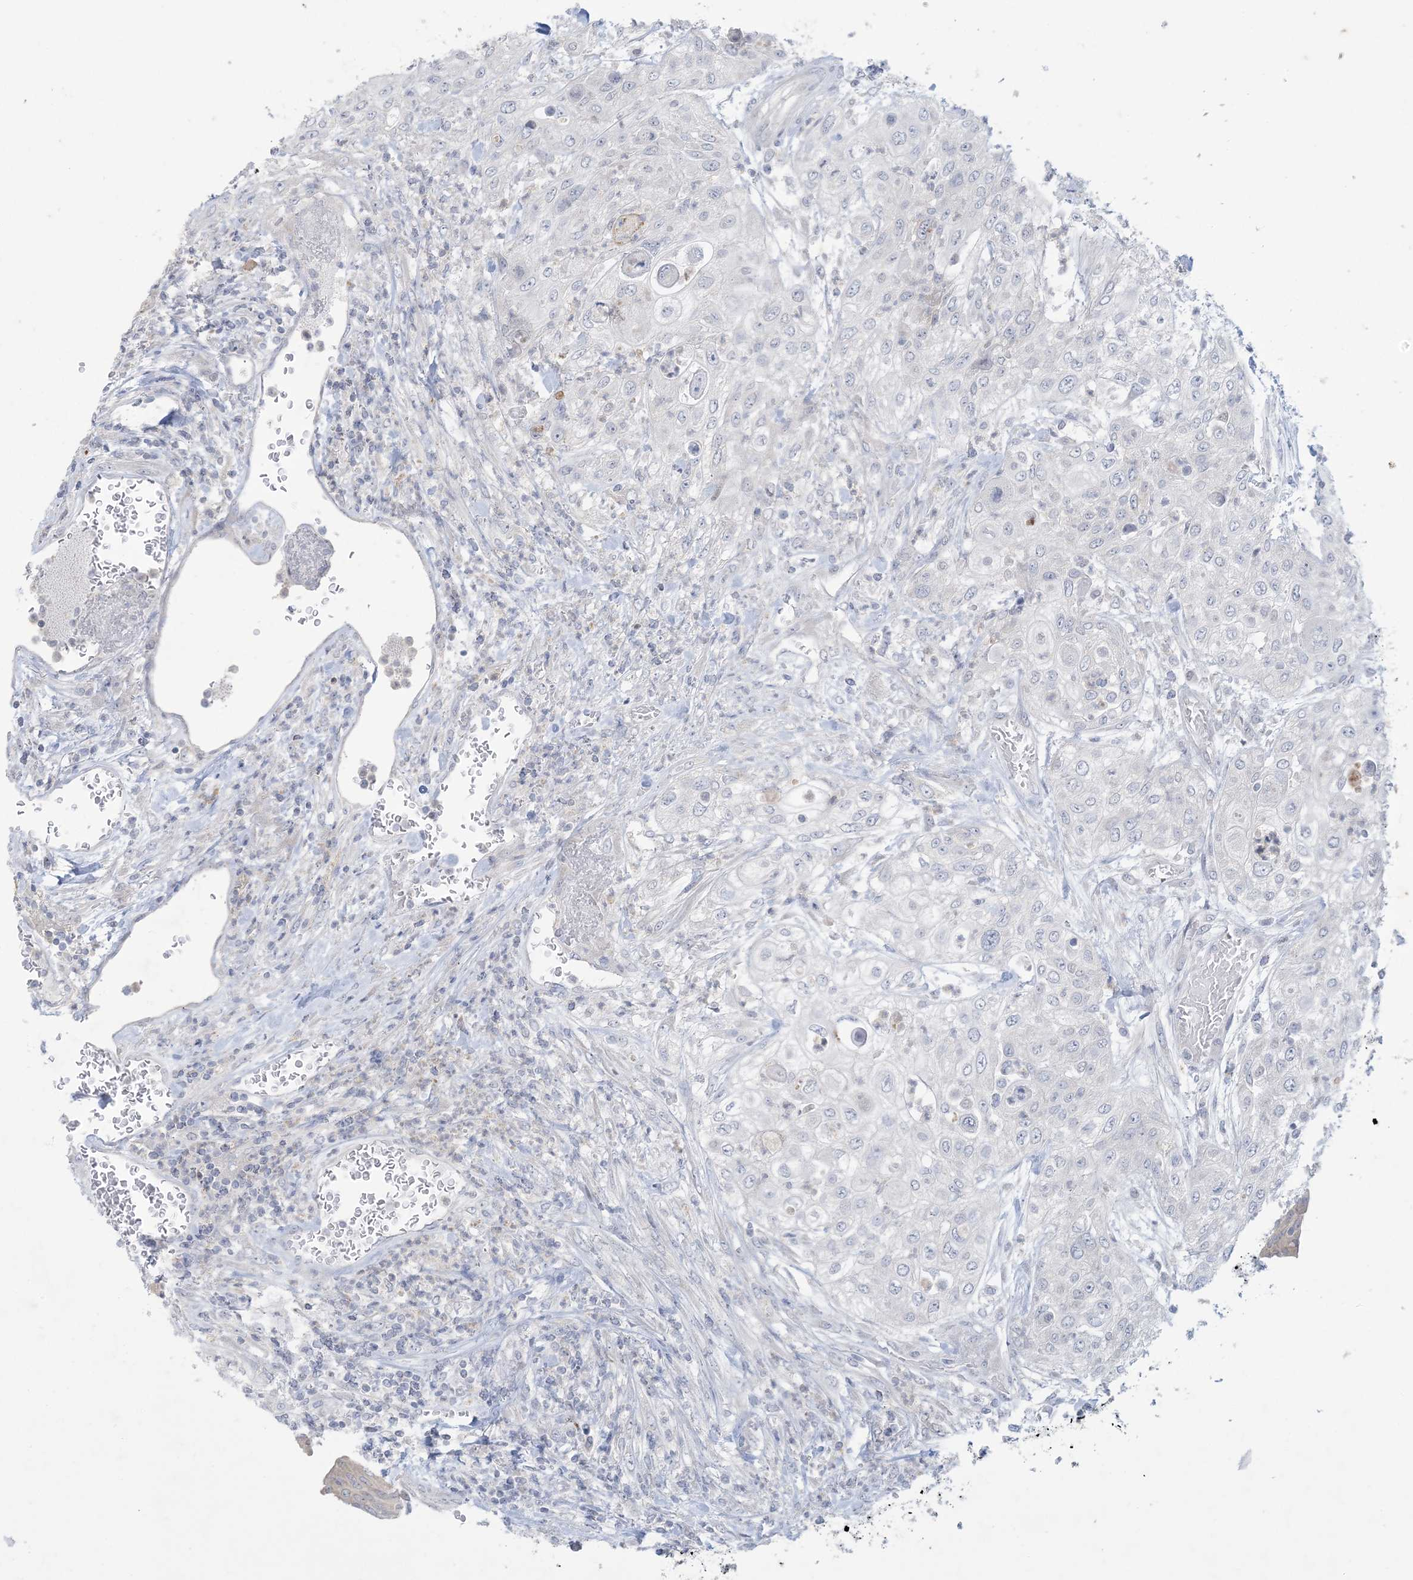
{"staining": {"intensity": "negative", "quantity": "none", "location": "none"}, "tissue": "urothelial cancer", "cell_type": "Tumor cells", "image_type": "cancer", "snomed": [{"axis": "morphology", "description": "Urothelial carcinoma, High grade"}, {"axis": "topography", "description": "Urinary bladder"}], "caption": "Tumor cells are negative for protein expression in human urothelial cancer.", "gene": "KIF3A", "patient": {"sex": "female", "age": 79}}